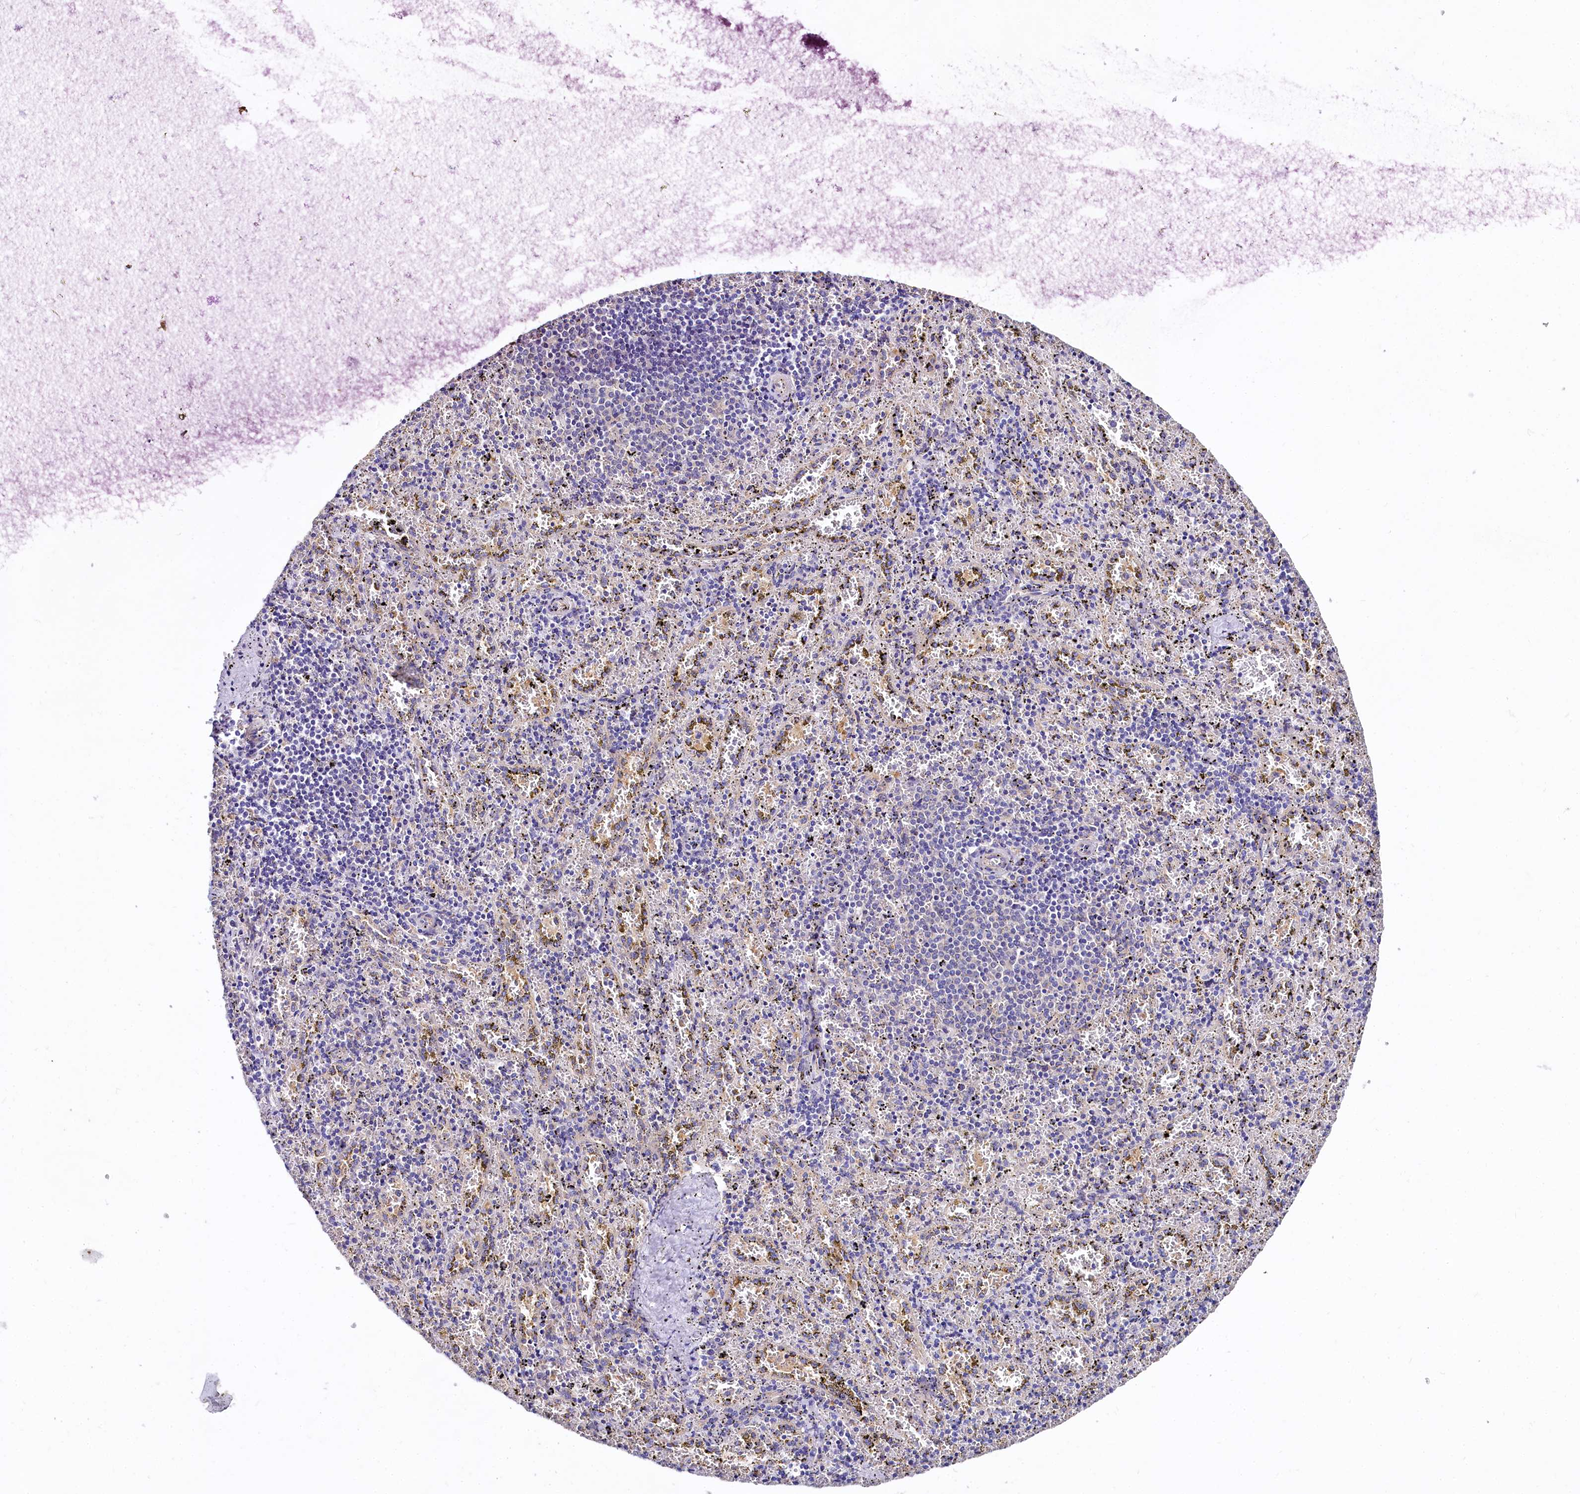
{"staining": {"intensity": "negative", "quantity": "none", "location": "none"}, "tissue": "spleen", "cell_type": "Cells in red pulp", "image_type": "normal", "snomed": [{"axis": "morphology", "description": "Normal tissue, NOS"}, {"axis": "topography", "description": "Spleen"}], "caption": "The immunohistochemistry histopathology image has no significant expression in cells in red pulp of spleen.", "gene": "QARS1", "patient": {"sex": "male", "age": 11}}